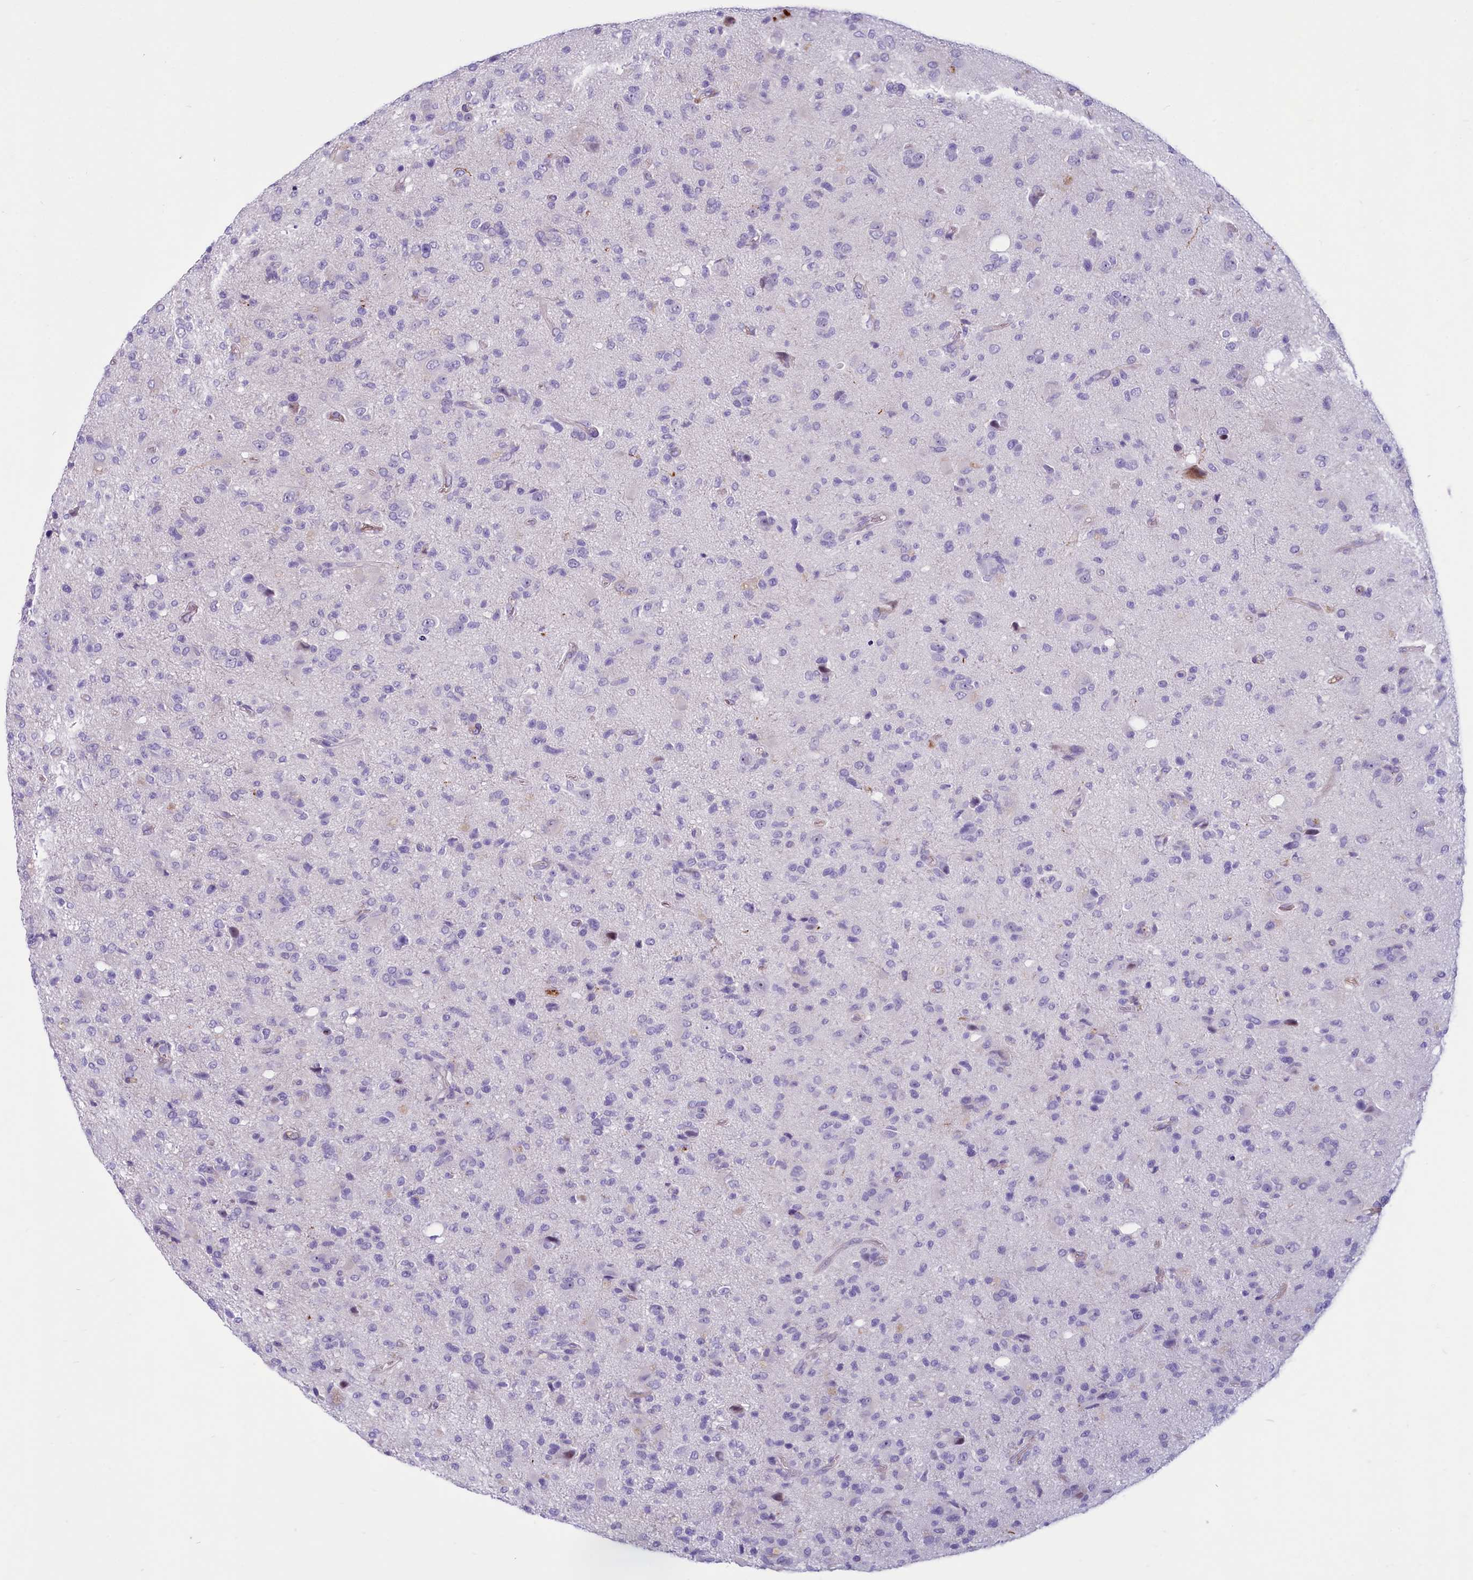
{"staining": {"intensity": "negative", "quantity": "none", "location": "none"}, "tissue": "glioma", "cell_type": "Tumor cells", "image_type": "cancer", "snomed": [{"axis": "morphology", "description": "Glioma, malignant, High grade"}, {"axis": "topography", "description": "Brain"}], "caption": "Protein analysis of malignant glioma (high-grade) demonstrates no significant expression in tumor cells. (Stains: DAB (3,3'-diaminobenzidine) immunohistochemistry with hematoxylin counter stain, Microscopy: brightfield microscopy at high magnification).", "gene": "PROCR", "patient": {"sex": "female", "age": 57}}